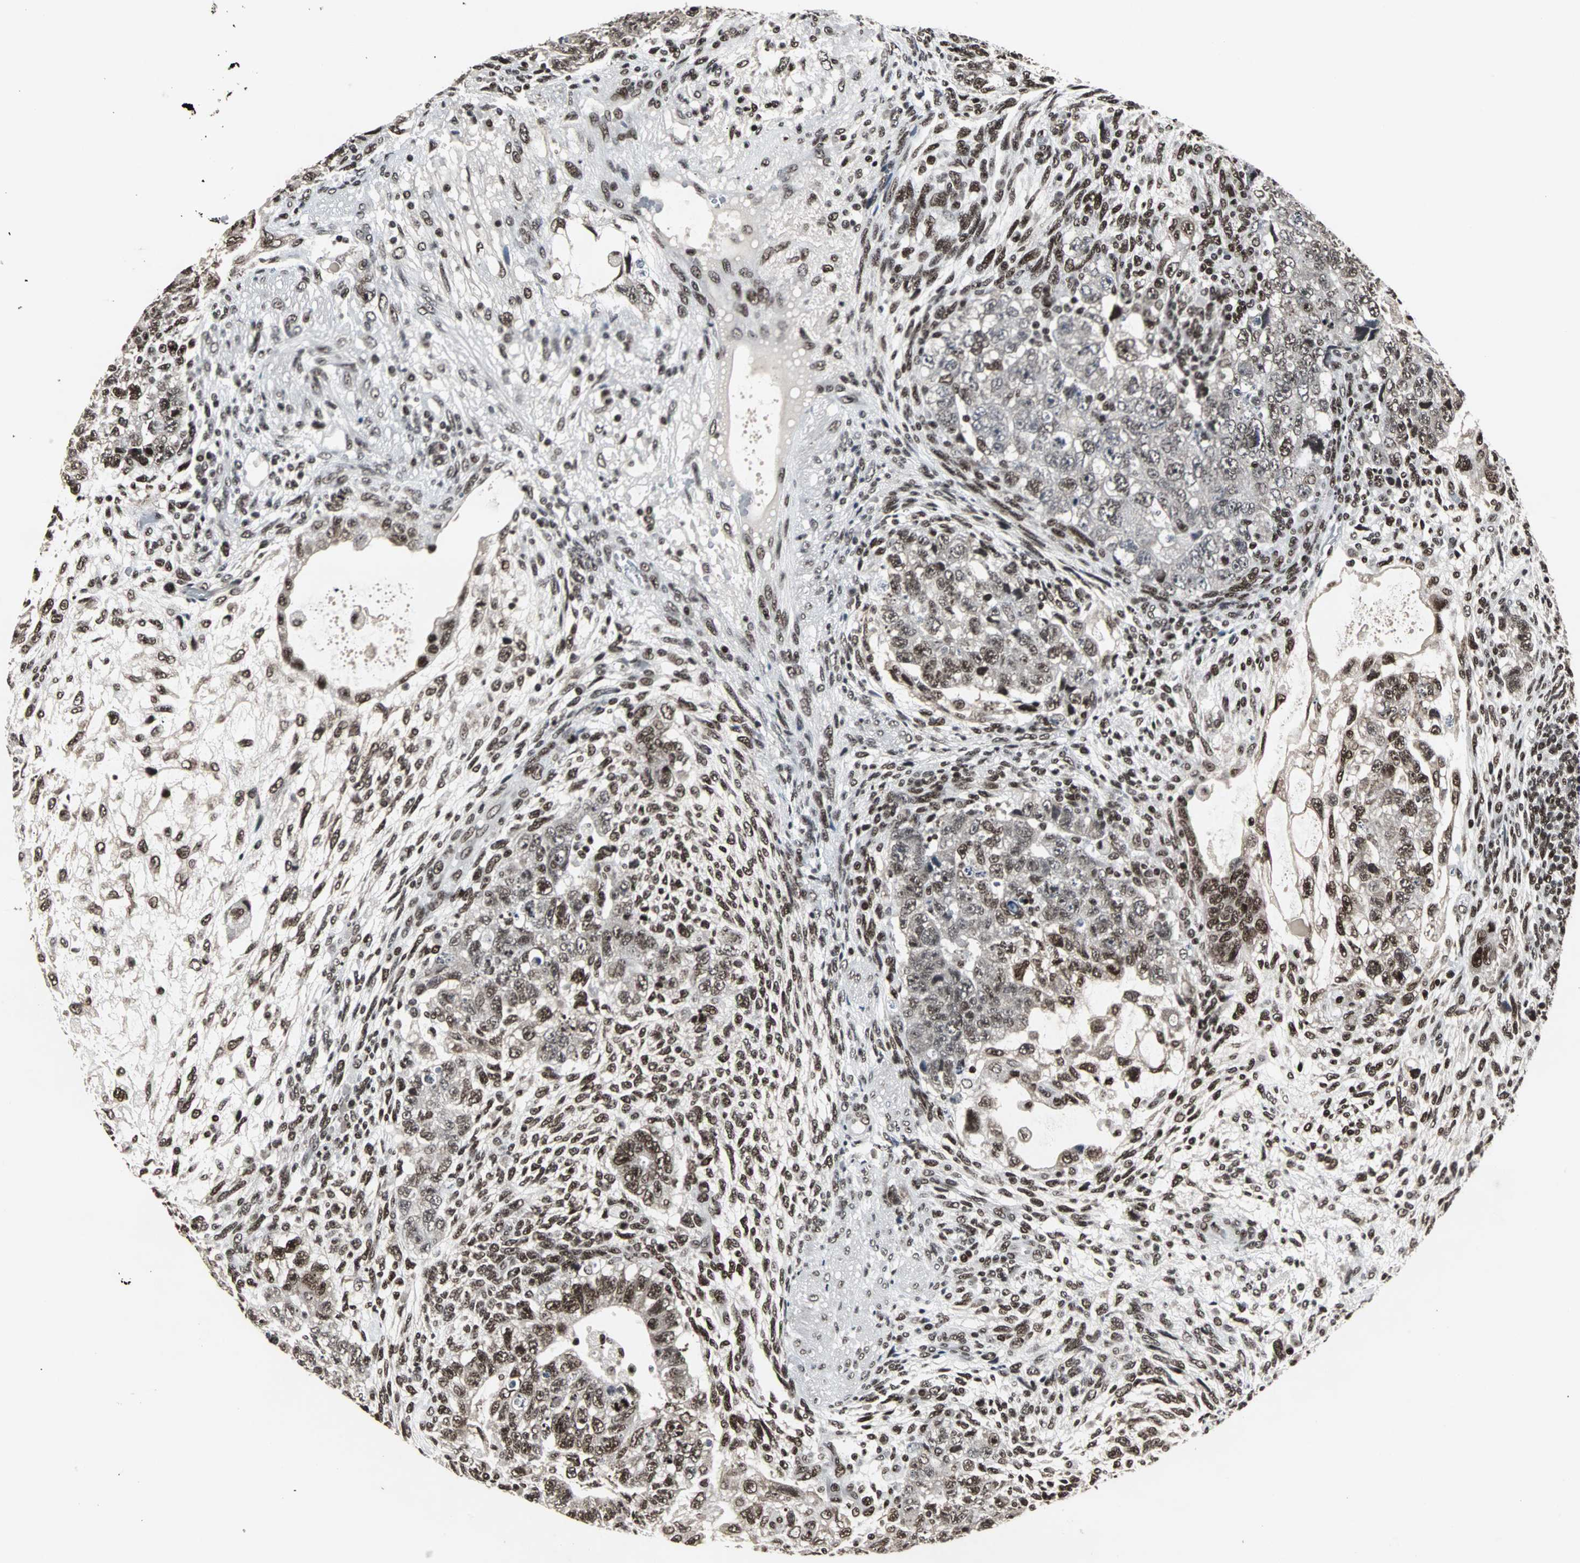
{"staining": {"intensity": "moderate", "quantity": ">75%", "location": "nuclear"}, "tissue": "testis cancer", "cell_type": "Tumor cells", "image_type": "cancer", "snomed": [{"axis": "morphology", "description": "Normal tissue, NOS"}, {"axis": "morphology", "description": "Carcinoma, Embryonal, NOS"}, {"axis": "topography", "description": "Testis"}], "caption": "An image showing moderate nuclear expression in approximately >75% of tumor cells in testis cancer (embryonal carcinoma), as visualized by brown immunohistochemical staining.", "gene": "PNKP", "patient": {"sex": "male", "age": 36}}